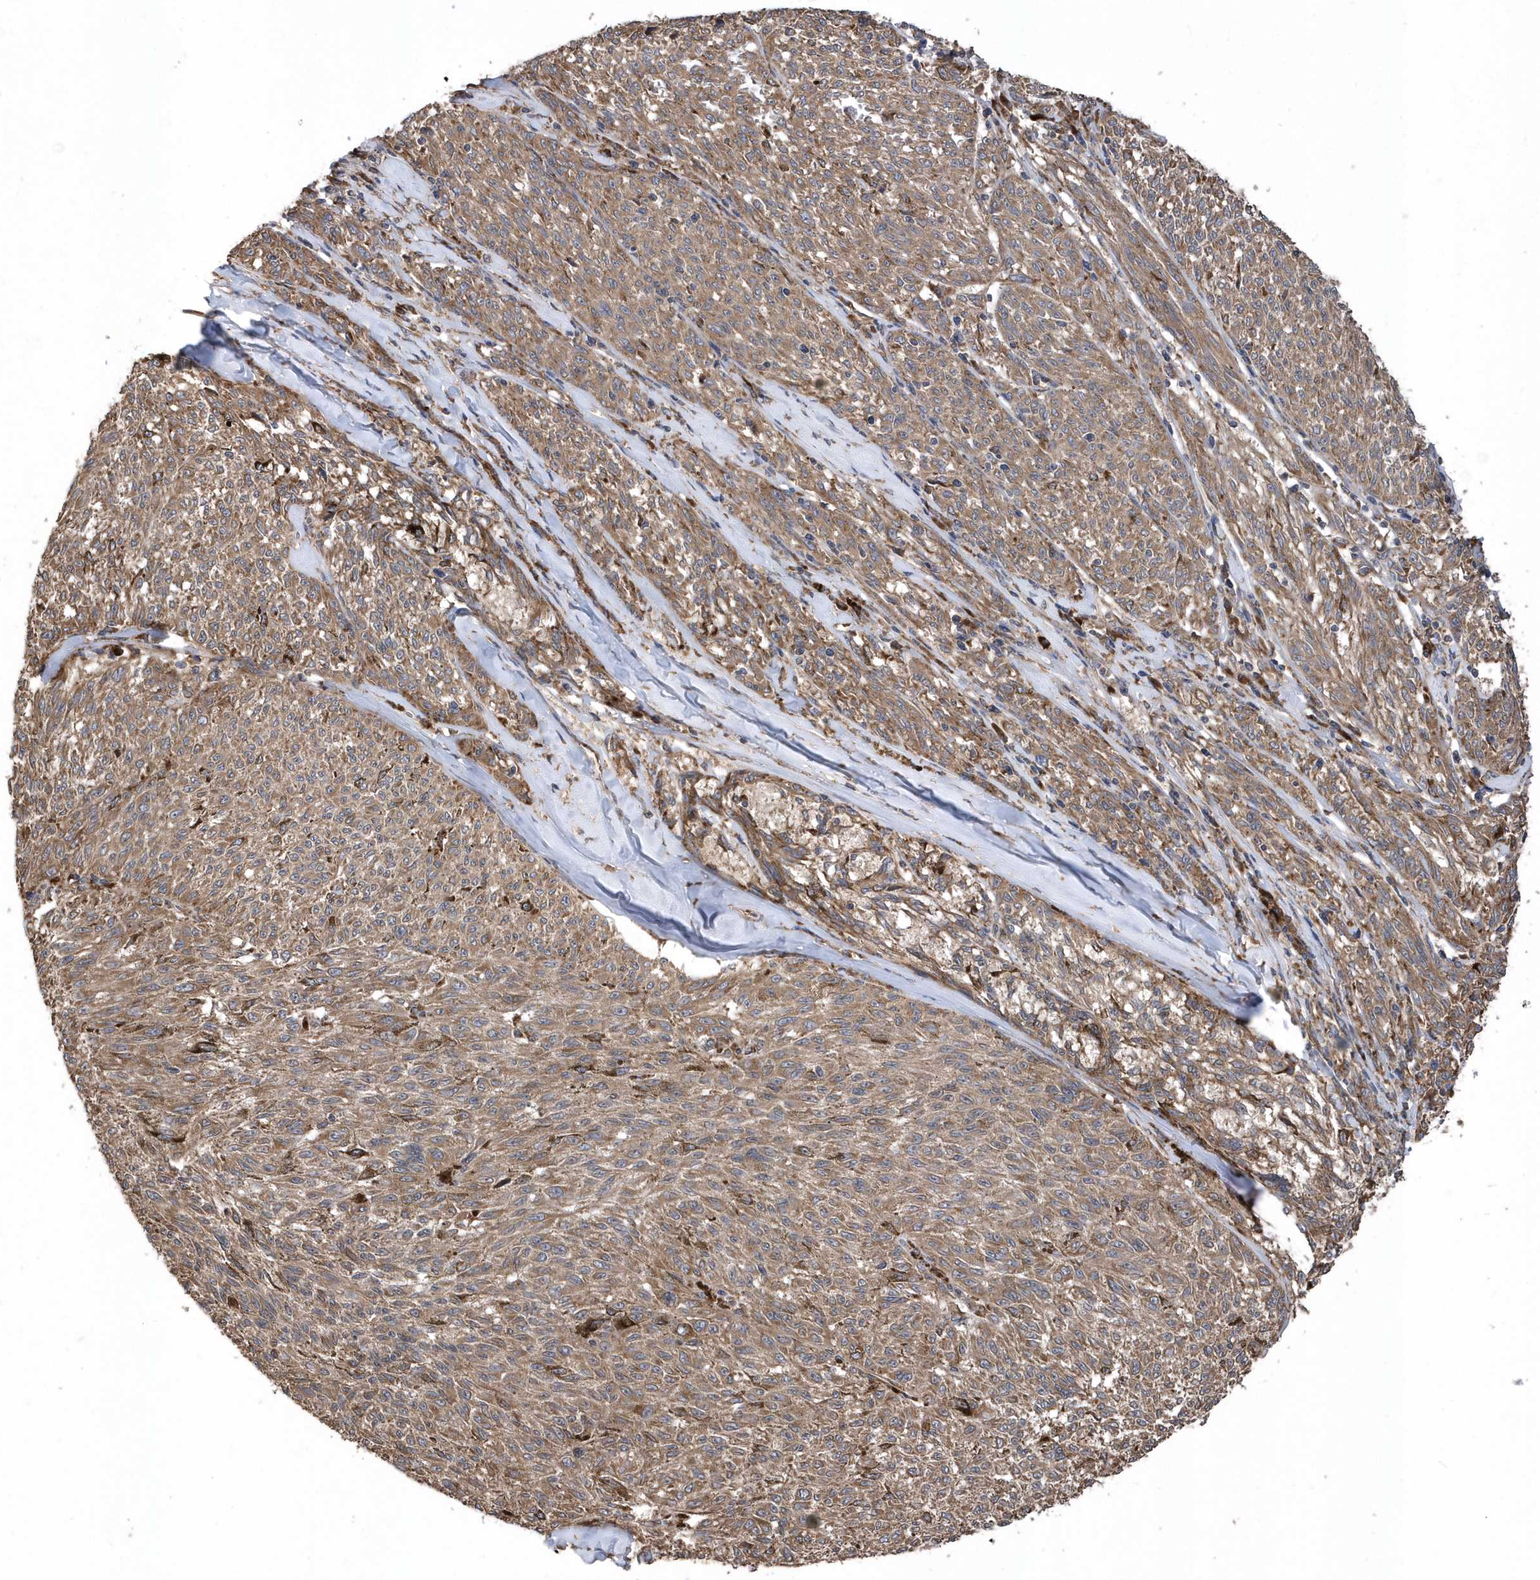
{"staining": {"intensity": "moderate", "quantity": ">75%", "location": "cytoplasmic/membranous"}, "tissue": "melanoma", "cell_type": "Tumor cells", "image_type": "cancer", "snomed": [{"axis": "morphology", "description": "Malignant melanoma, NOS"}, {"axis": "topography", "description": "Skin"}], "caption": "There is medium levels of moderate cytoplasmic/membranous positivity in tumor cells of melanoma, as demonstrated by immunohistochemical staining (brown color).", "gene": "WASHC5", "patient": {"sex": "female", "age": 72}}